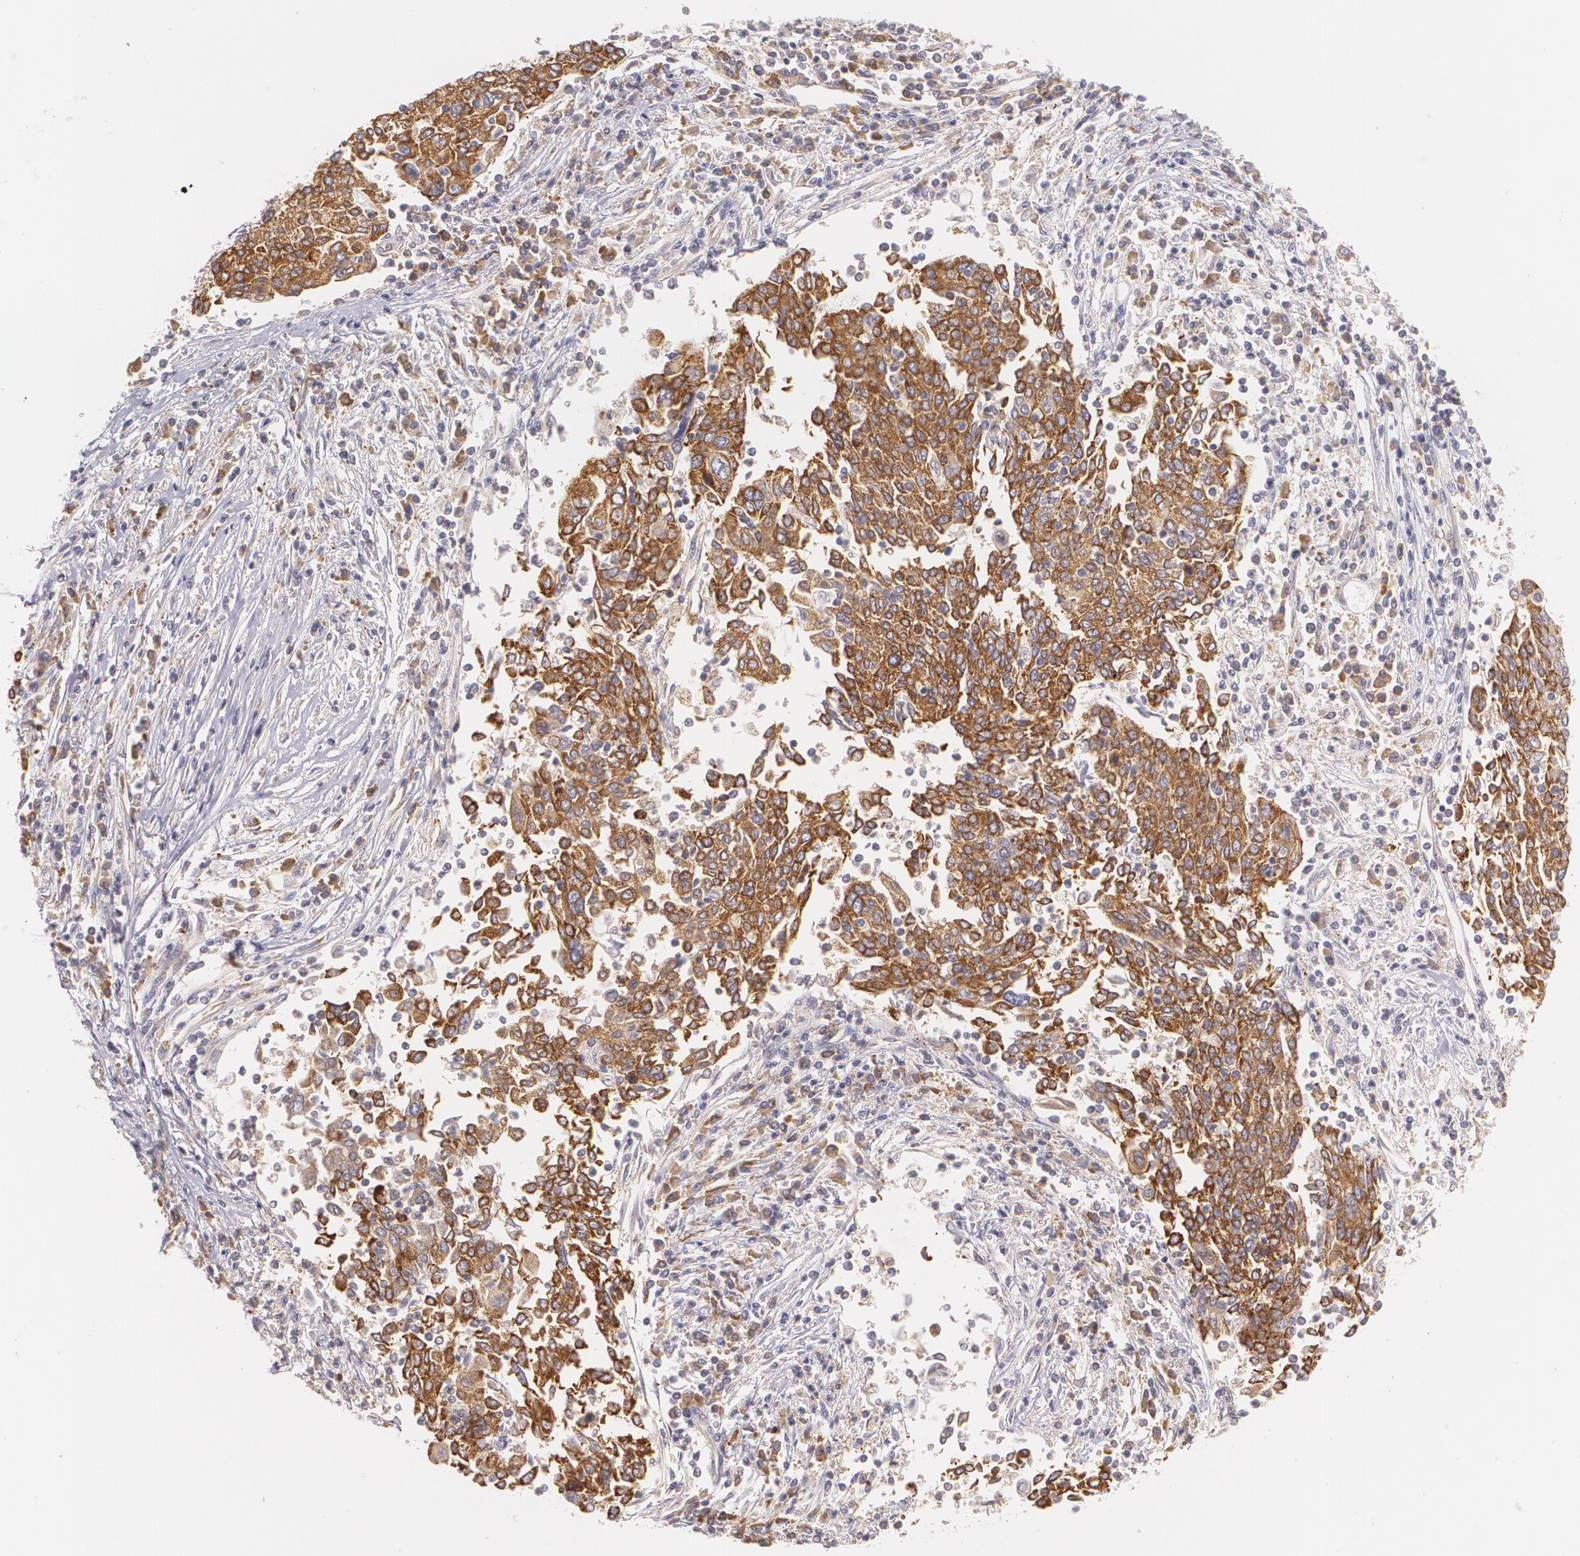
{"staining": {"intensity": "moderate", "quantity": ">75%", "location": "cytoplasmic/membranous"}, "tissue": "cervical cancer", "cell_type": "Tumor cells", "image_type": "cancer", "snomed": [{"axis": "morphology", "description": "Squamous cell carcinoma, NOS"}, {"axis": "topography", "description": "Cervix"}], "caption": "Tumor cells exhibit medium levels of moderate cytoplasmic/membranous expression in about >75% of cells in human cervical cancer (squamous cell carcinoma).", "gene": "CCL17", "patient": {"sex": "female", "age": 40}}